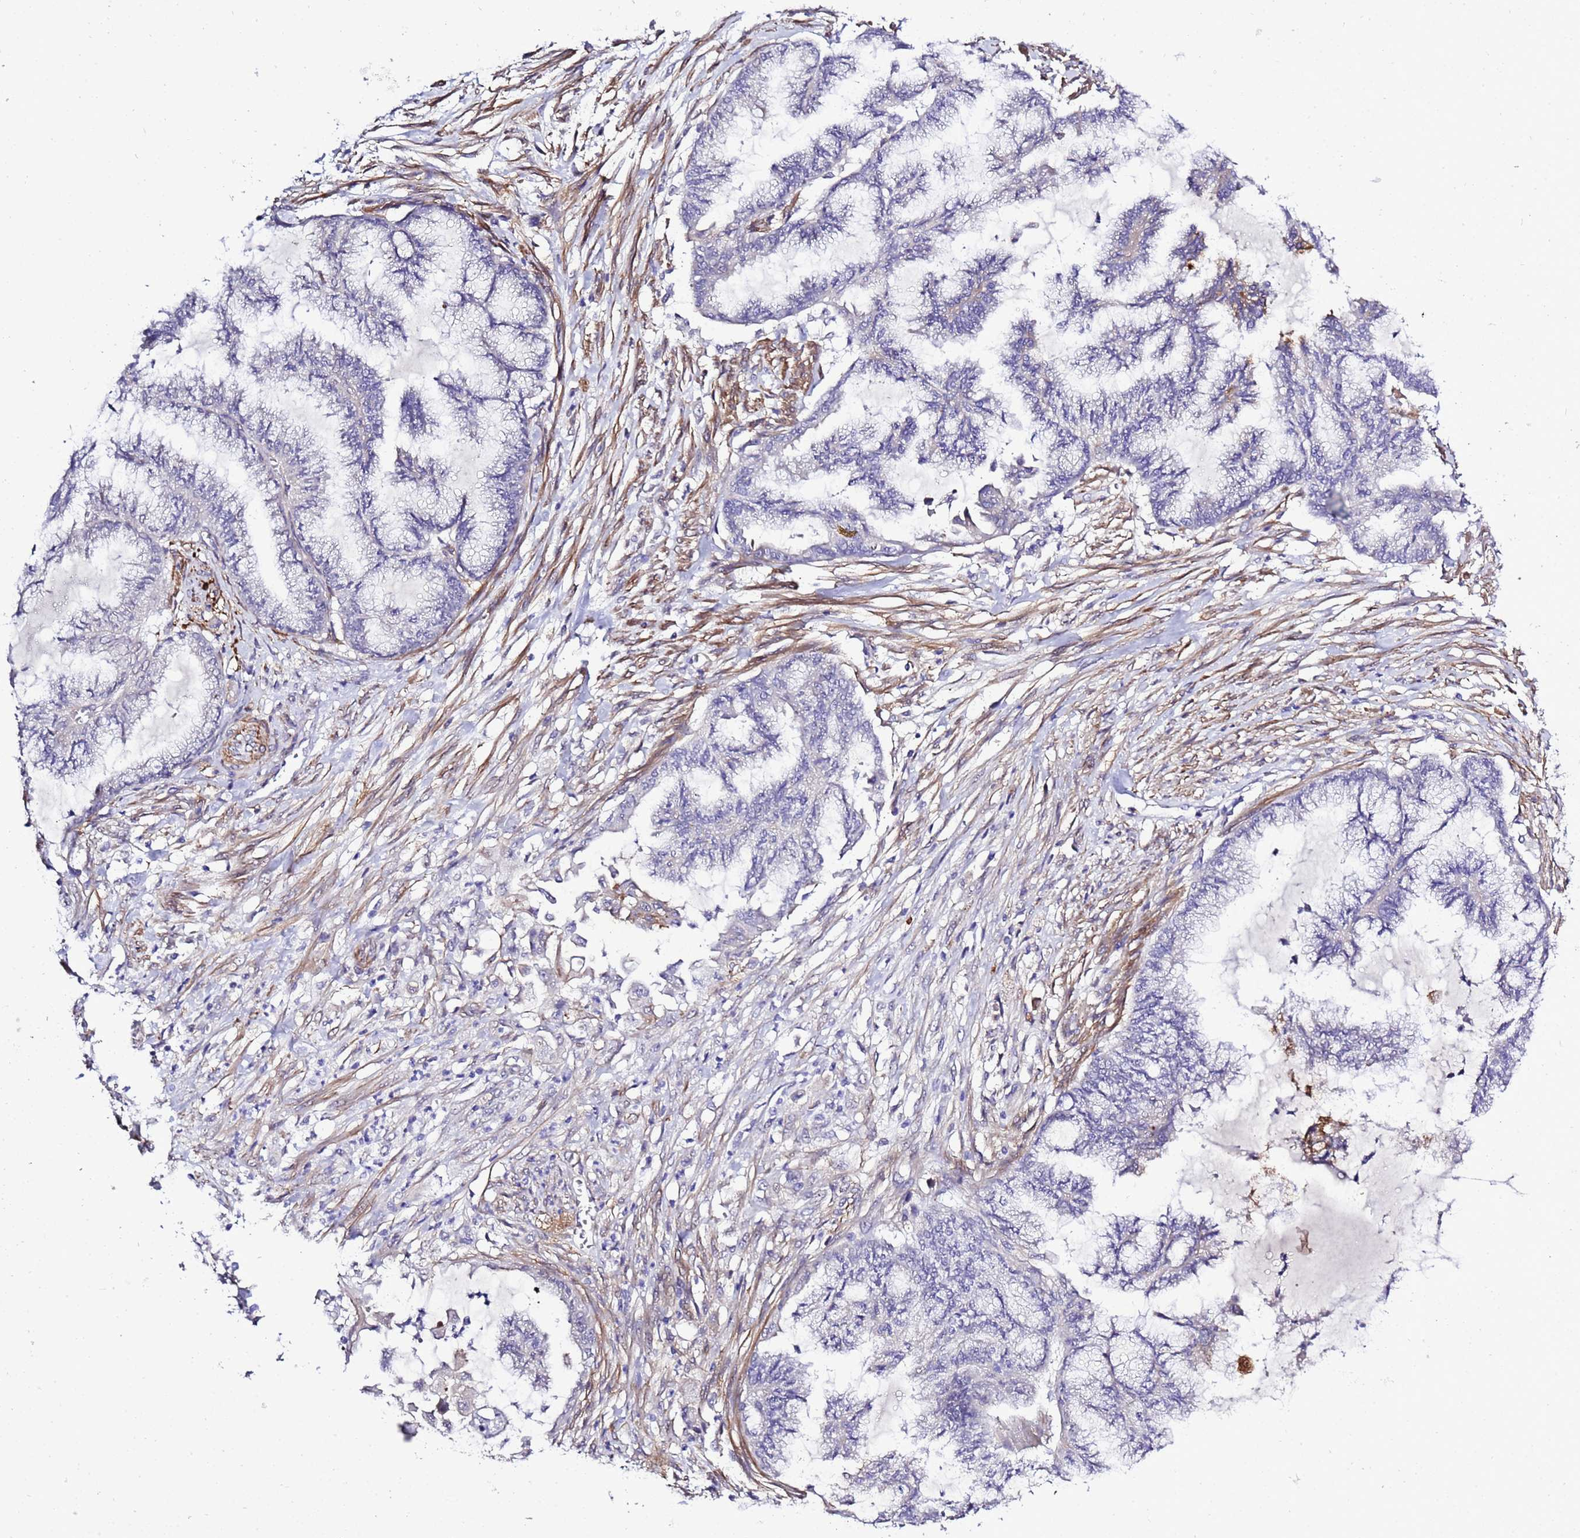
{"staining": {"intensity": "negative", "quantity": "none", "location": "none"}, "tissue": "endometrial cancer", "cell_type": "Tumor cells", "image_type": "cancer", "snomed": [{"axis": "morphology", "description": "Adenocarcinoma, NOS"}, {"axis": "topography", "description": "Endometrium"}], "caption": "An IHC photomicrograph of adenocarcinoma (endometrial) is shown. There is no staining in tumor cells of adenocarcinoma (endometrial).", "gene": "GZF1", "patient": {"sex": "female", "age": 86}}